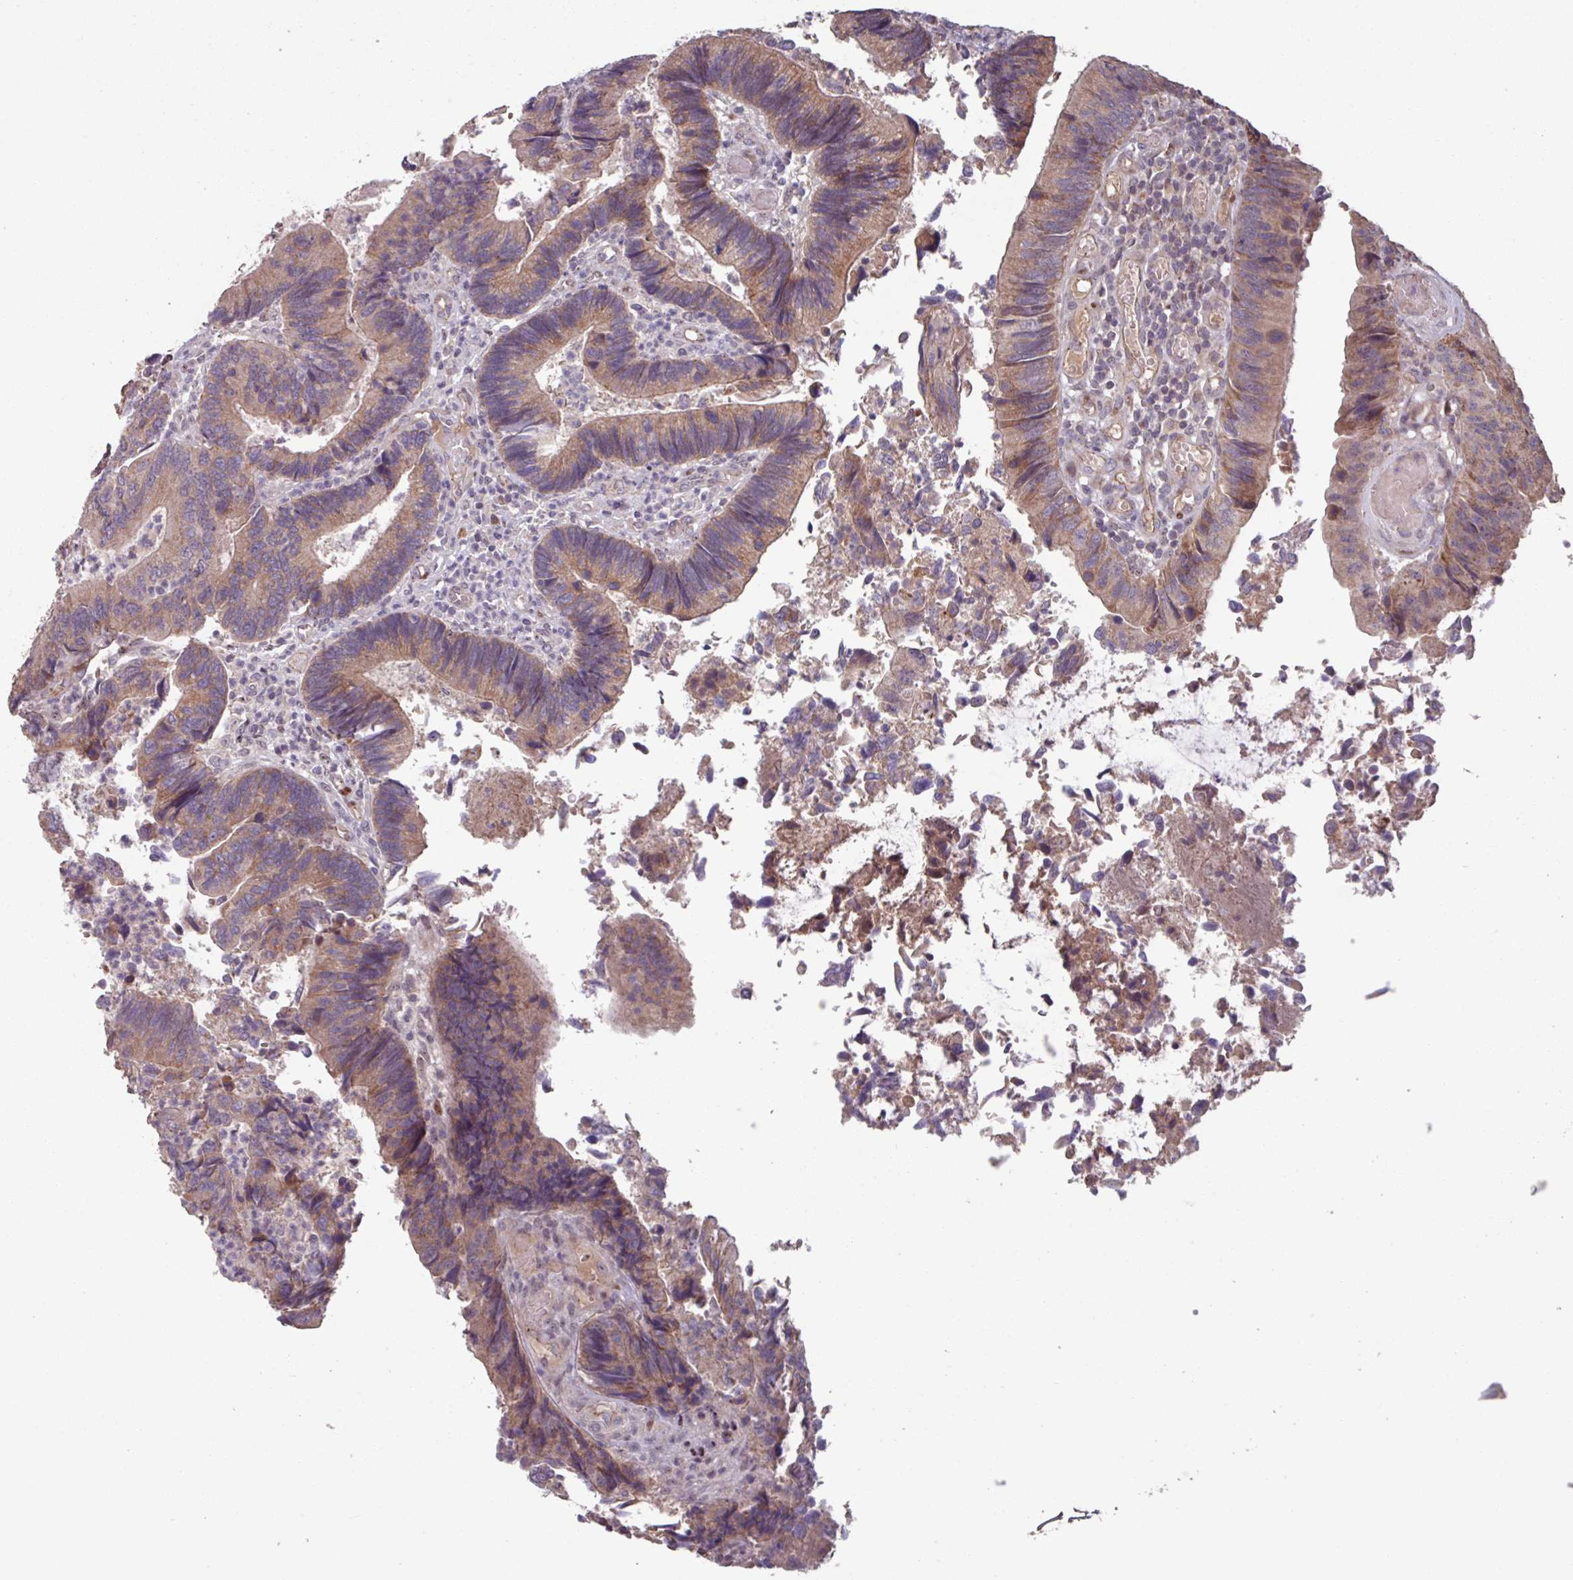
{"staining": {"intensity": "weak", "quantity": ">75%", "location": "cytoplasmic/membranous"}, "tissue": "colorectal cancer", "cell_type": "Tumor cells", "image_type": "cancer", "snomed": [{"axis": "morphology", "description": "Adenocarcinoma, NOS"}, {"axis": "topography", "description": "Colon"}], "caption": "This photomicrograph displays colorectal cancer (adenocarcinoma) stained with immunohistochemistry (IHC) to label a protein in brown. The cytoplasmic/membranous of tumor cells show weak positivity for the protein. Nuclei are counter-stained blue.", "gene": "TMEM88", "patient": {"sex": "female", "age": 67}}